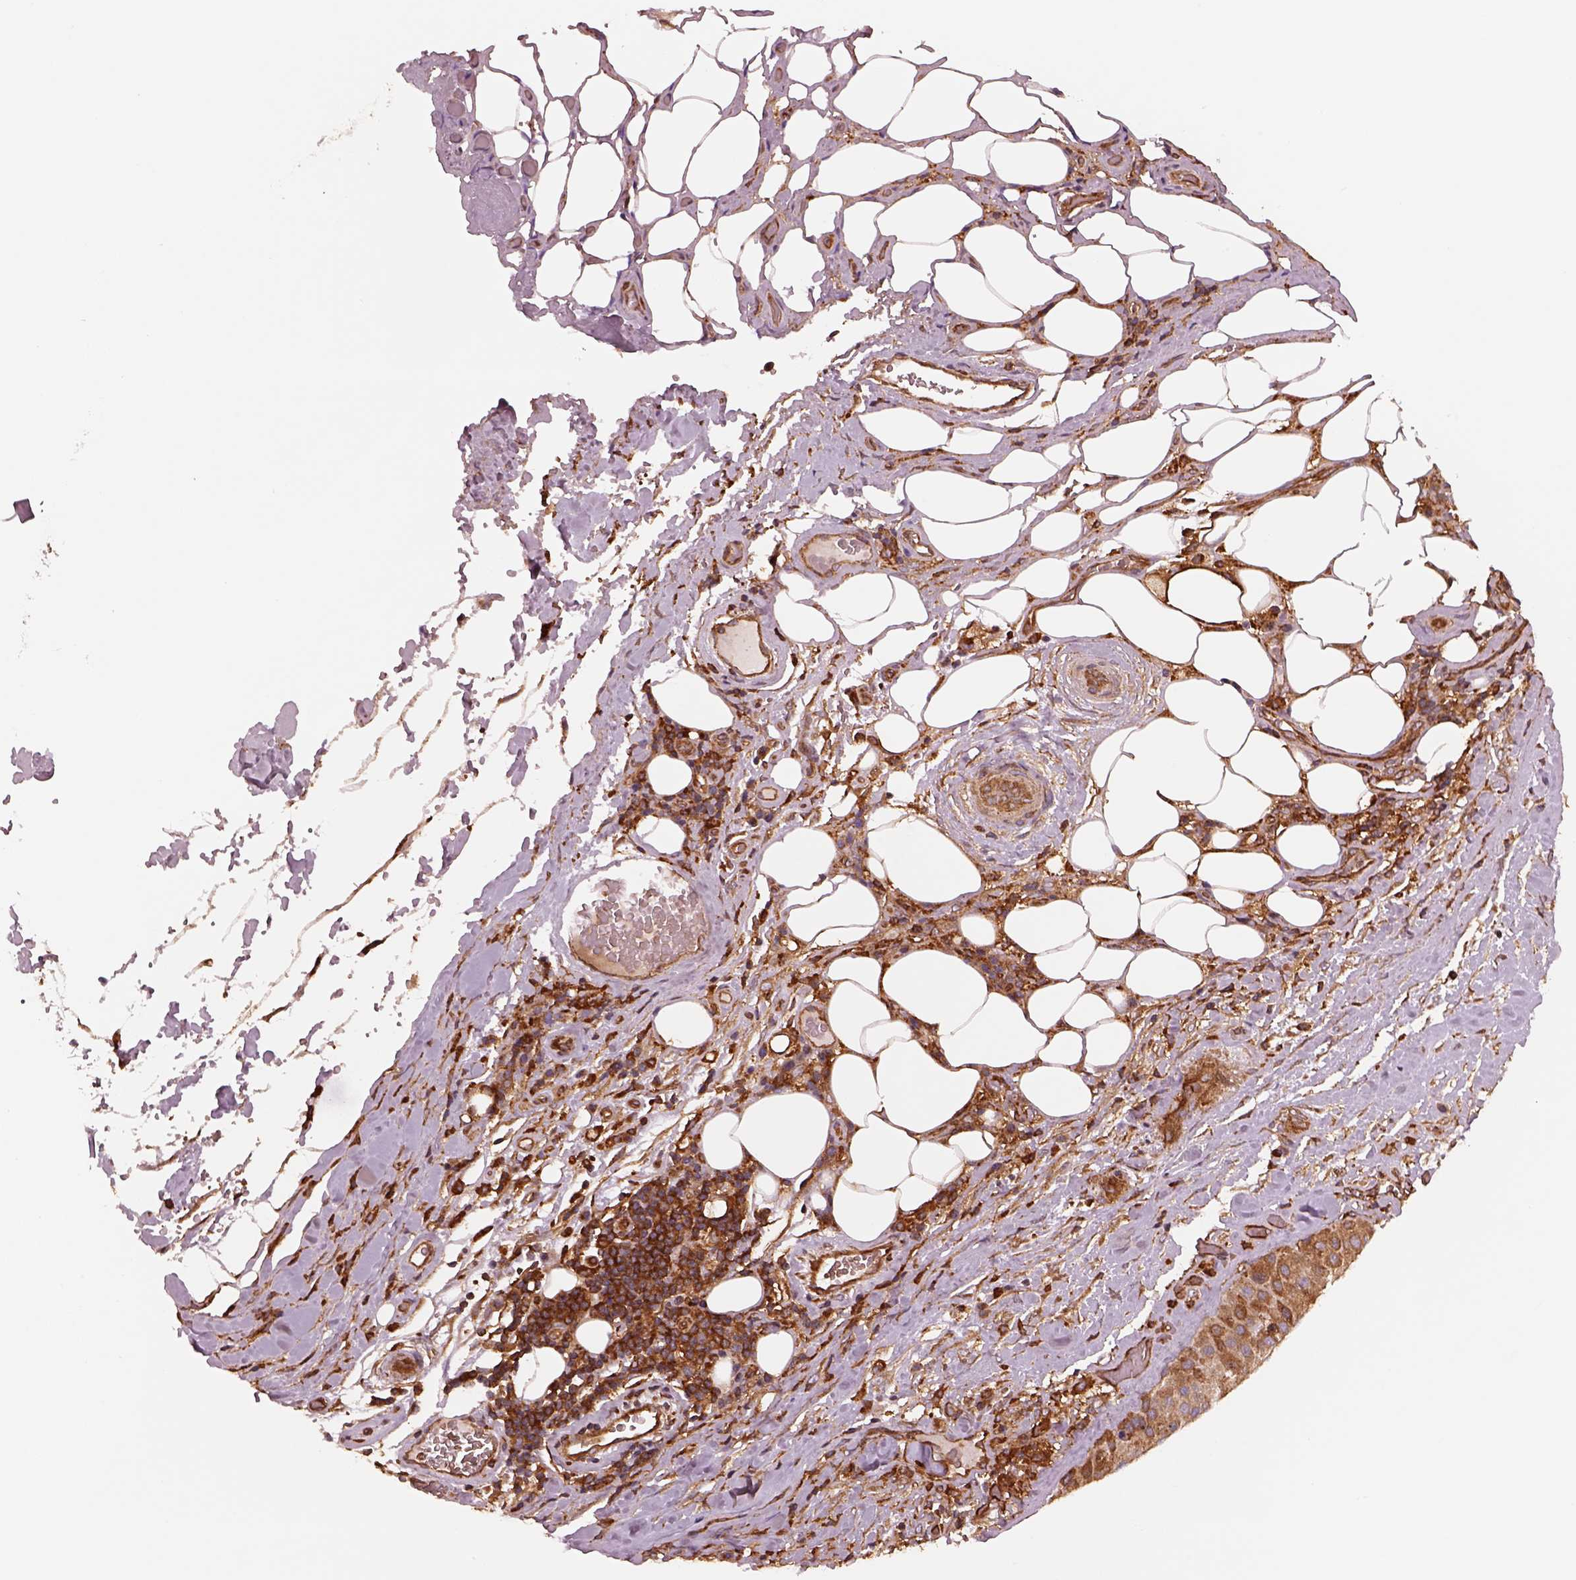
{"staining": {"intensity": "strong", "quantity": "25%-75%", "location": "cytoplasmic/membranous"}, "tissue": "melanoma", "cell_type": "Tumor cells", "image_type": "cancer", "snomed": [{"axis": "morphology", "description": "Malignant melanoma, Metastatic site"}, {"axis": "topography", "description": "Smooth muscle"}], "caption": "Tumor cells reveal high levels of strong cytoplasmic/membranous positivity in approximately 25%-75% of cells in human melanoma.", "gene": "WASHC2A", "patient": {"sex": "male", "age": 41}}